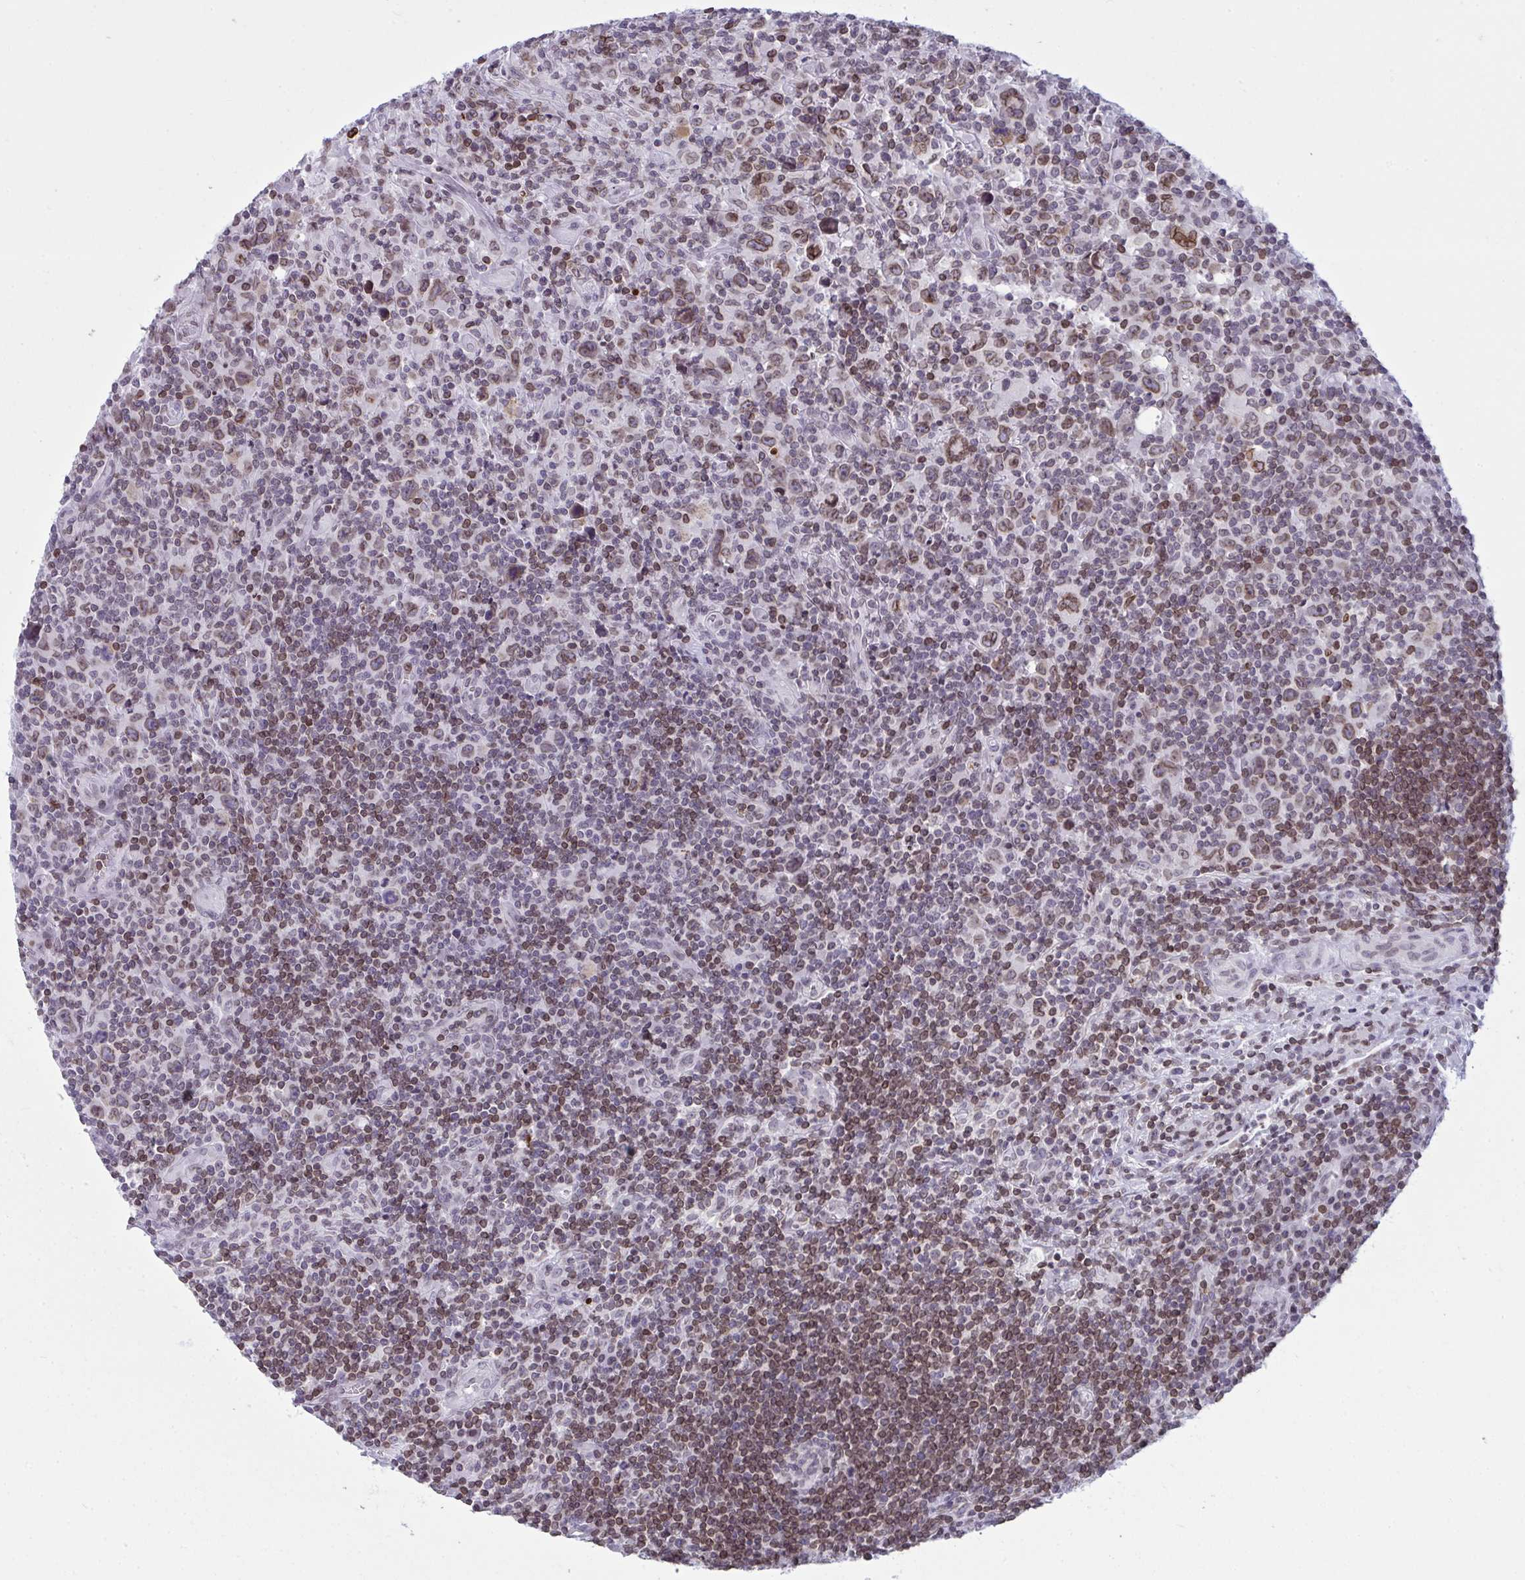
{"staining": {"intensity": "weak", "quantity": "25%-75%", "location": "cytoplasmic/membranous,nuclear"}, "tissue": "lymphoma", "cell_type": "Tumor cells", "image_type": "cancer", "snomed": [{"axis": "morphology", "description": "Hodgkin's disease, NOS"}, {"axis": "topography", "description": "Lymph node"}], "caption": "Hodgkin's disease stained with a brown dye demonstrates weak cytoplasmic/membranous and nuclear positive expression in approximately 25%-75% of tumor cells.", "gene": "LMNB2", "patient": {"sex": "female", "age": 18}}